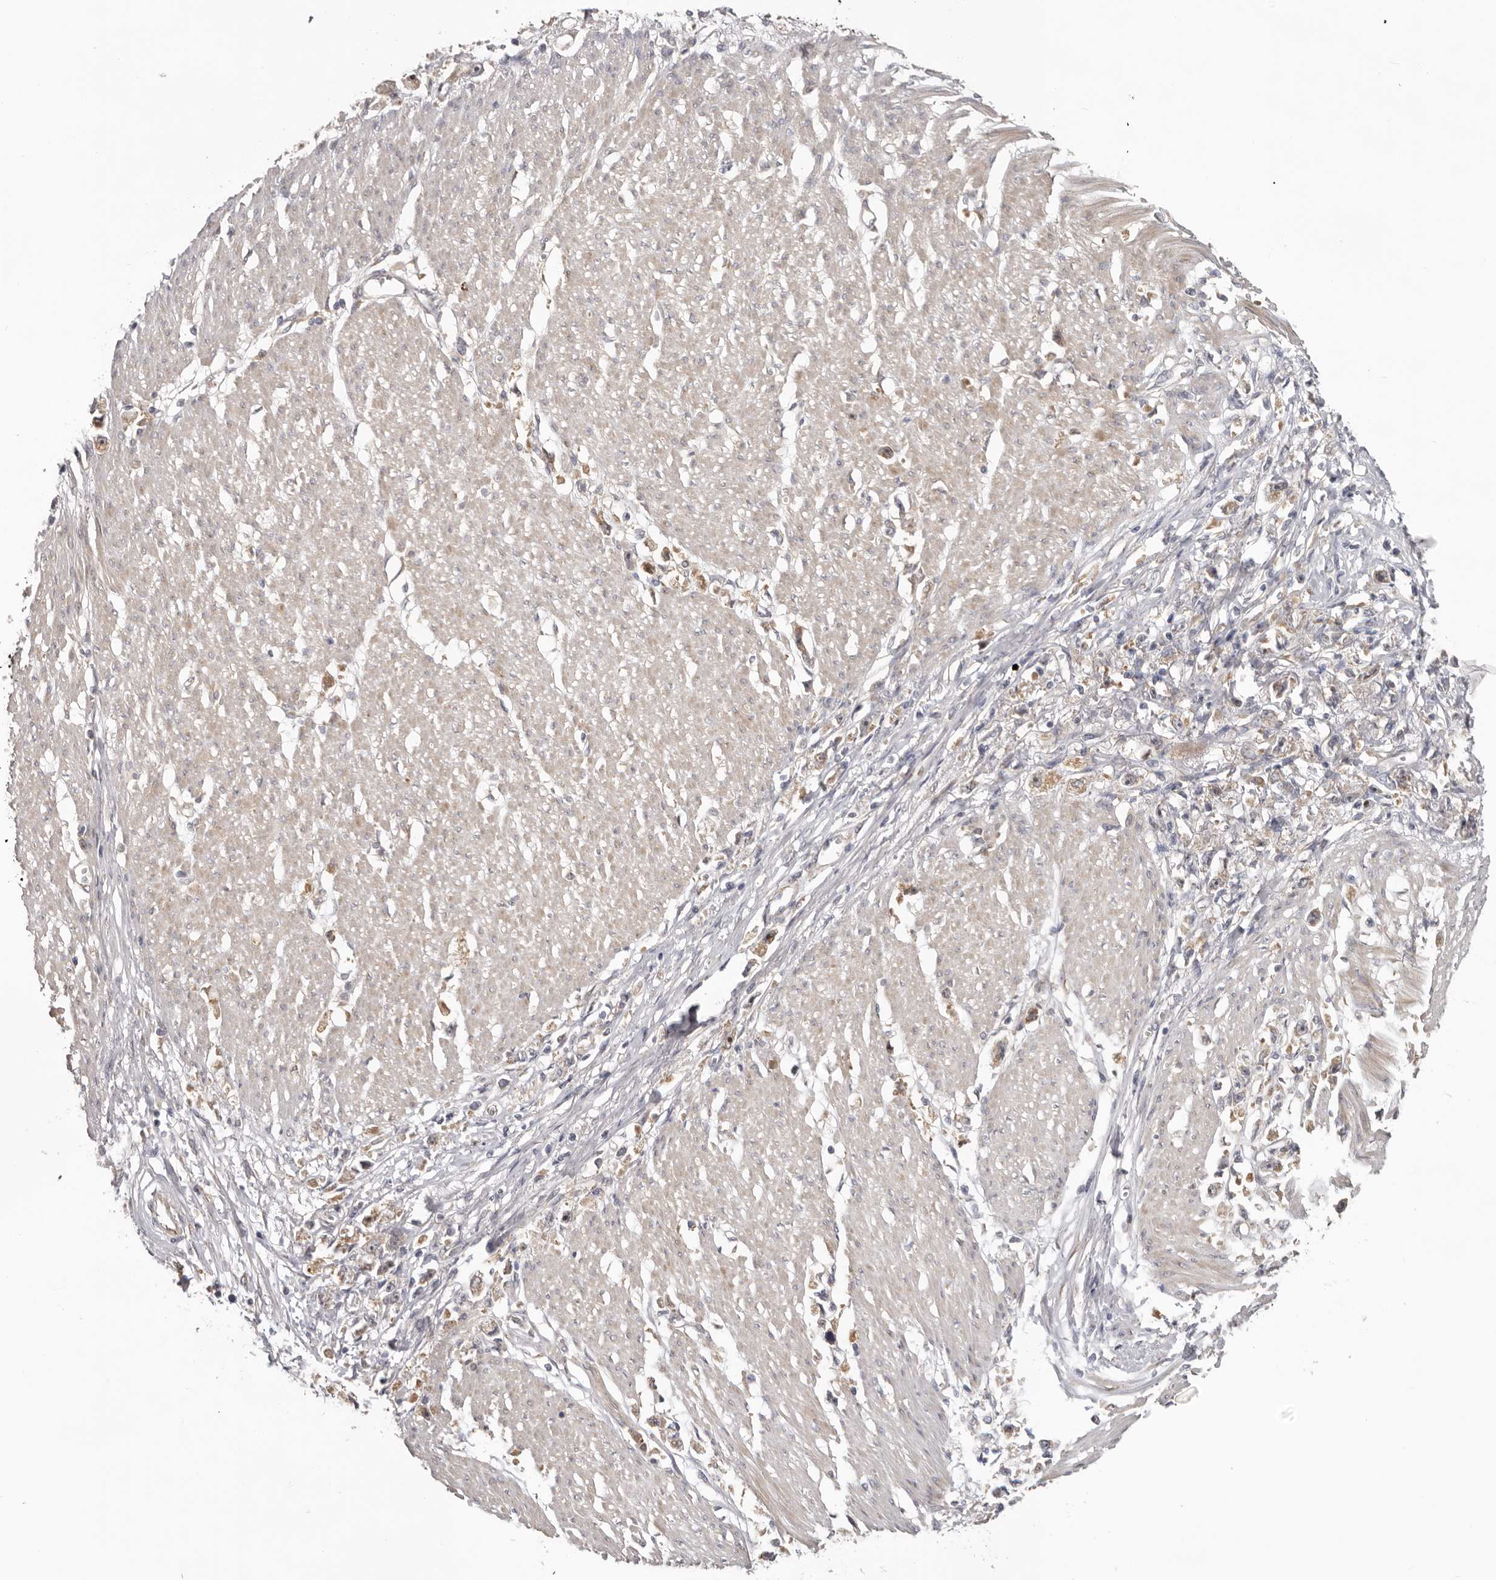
{"staining": {"intensity": "moderate", "quantity": ">75%", "location": "cytoplasmic/membranous"}, "tissue": "stomach cancer", "cell_type": "Tumor cells", "image_type": "cancer", "snomed": [{"axis": "morphology", "description": "Adenocarcinoma, NOS"}, {"axis": "topography", "description": "Stomach"}], "caption": "Stomach cancer stained with immunohistochemistry (IHC) shows moderate cytoplasmic/membranous expression in about >75% of tumor cells.", "gene": "HINT3", "patient": {"sex": "female", "age": 59}}